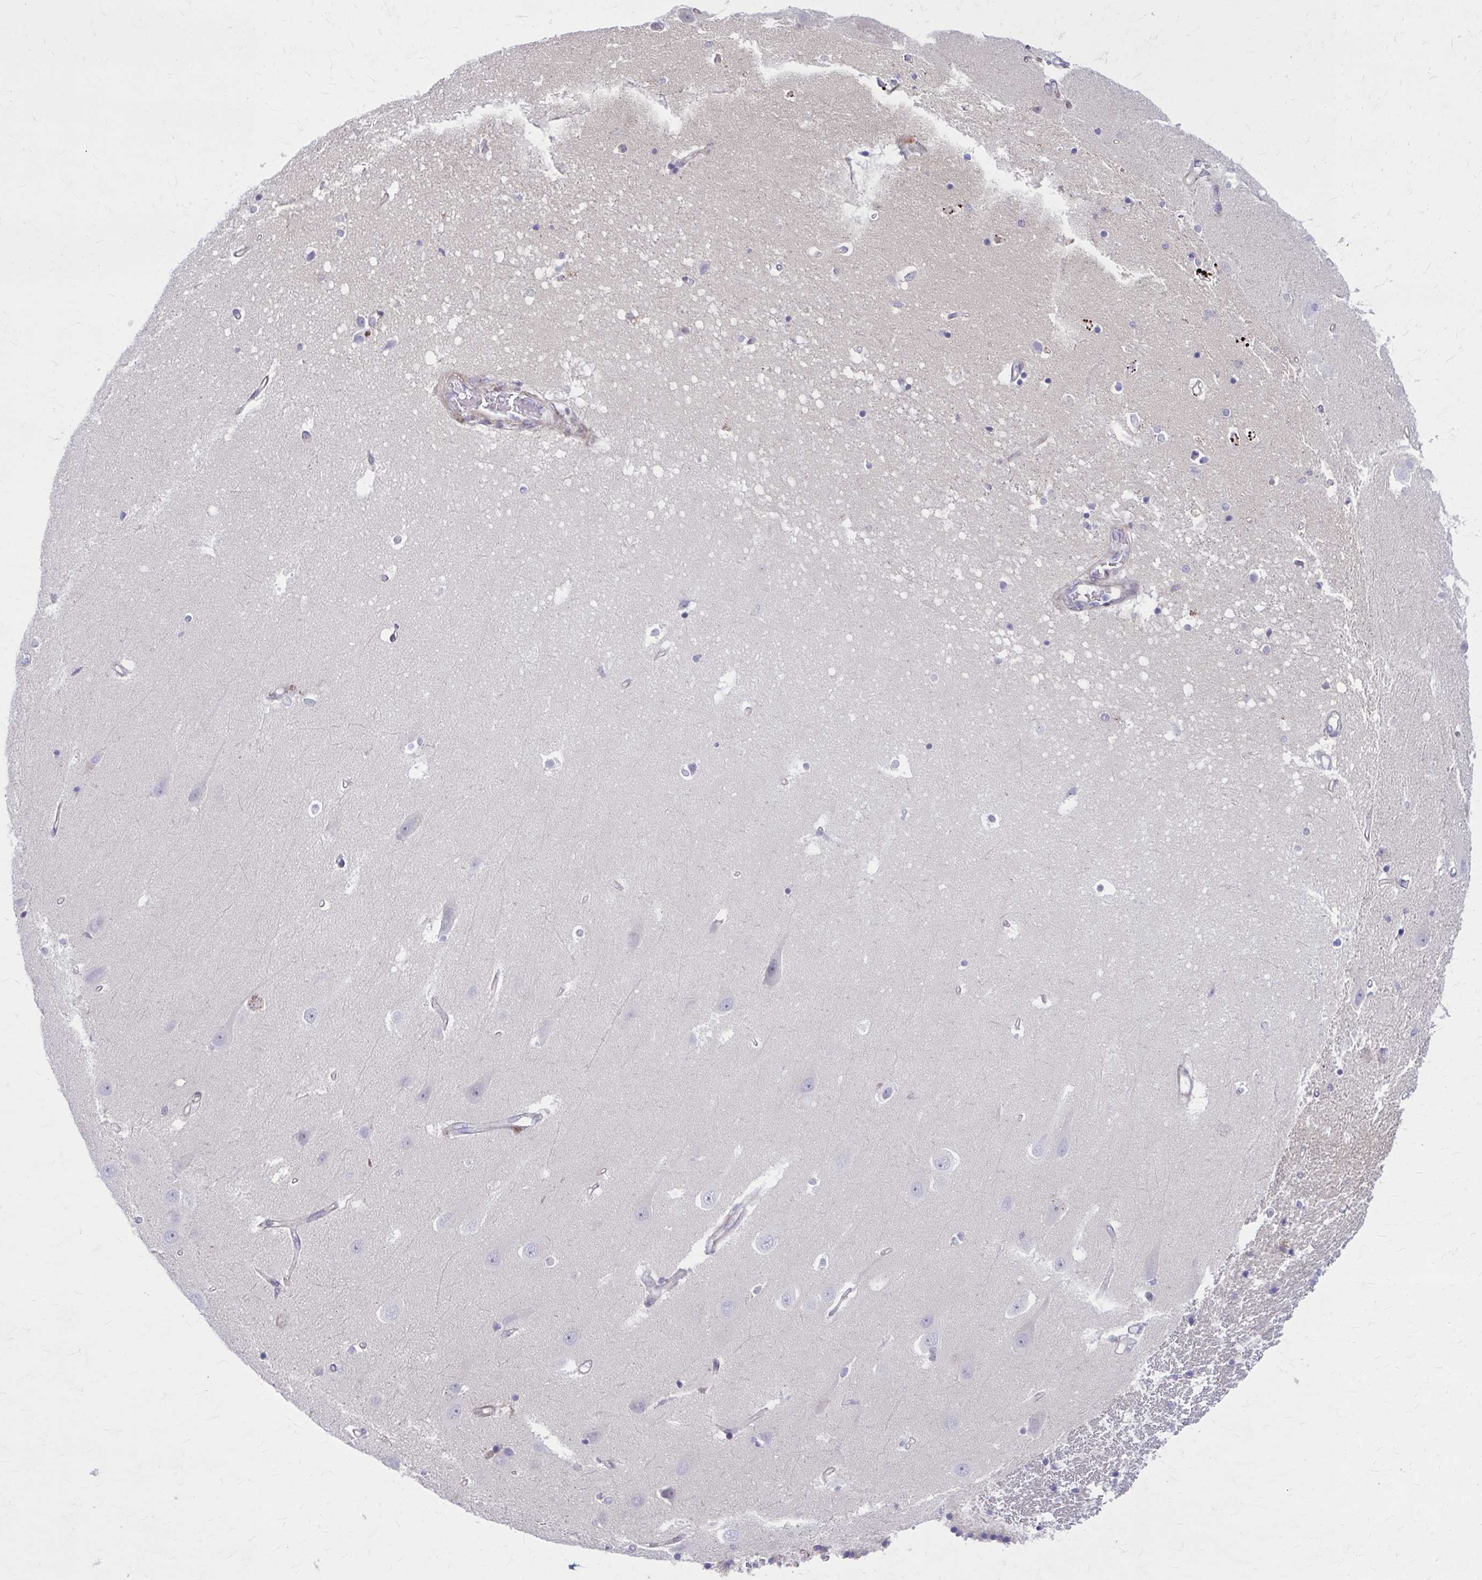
{"staining": {"intensity": "negative", "quantity": "none", "location": "none"}, "tissue": "hippocampus", "cell_type": "Glial cells", "image_type": "normal", "snomed": [{"axis": "morphology", "description": "Normal tissue, NOS"}, {"axis": "topography", "description": "Hippocampus"}], "caption": "Immunohistochemistry micrograph of unremarkable hippocampus: hippocampus stained with DAB (3,3'-diaminobenzidine) reveals no significant protein staining in glial cells. (Brightfield microscopy of DAB IHC at high magnification).", "gene": "LRRC4B", "patient": {"sex": "male", "age": 63}}